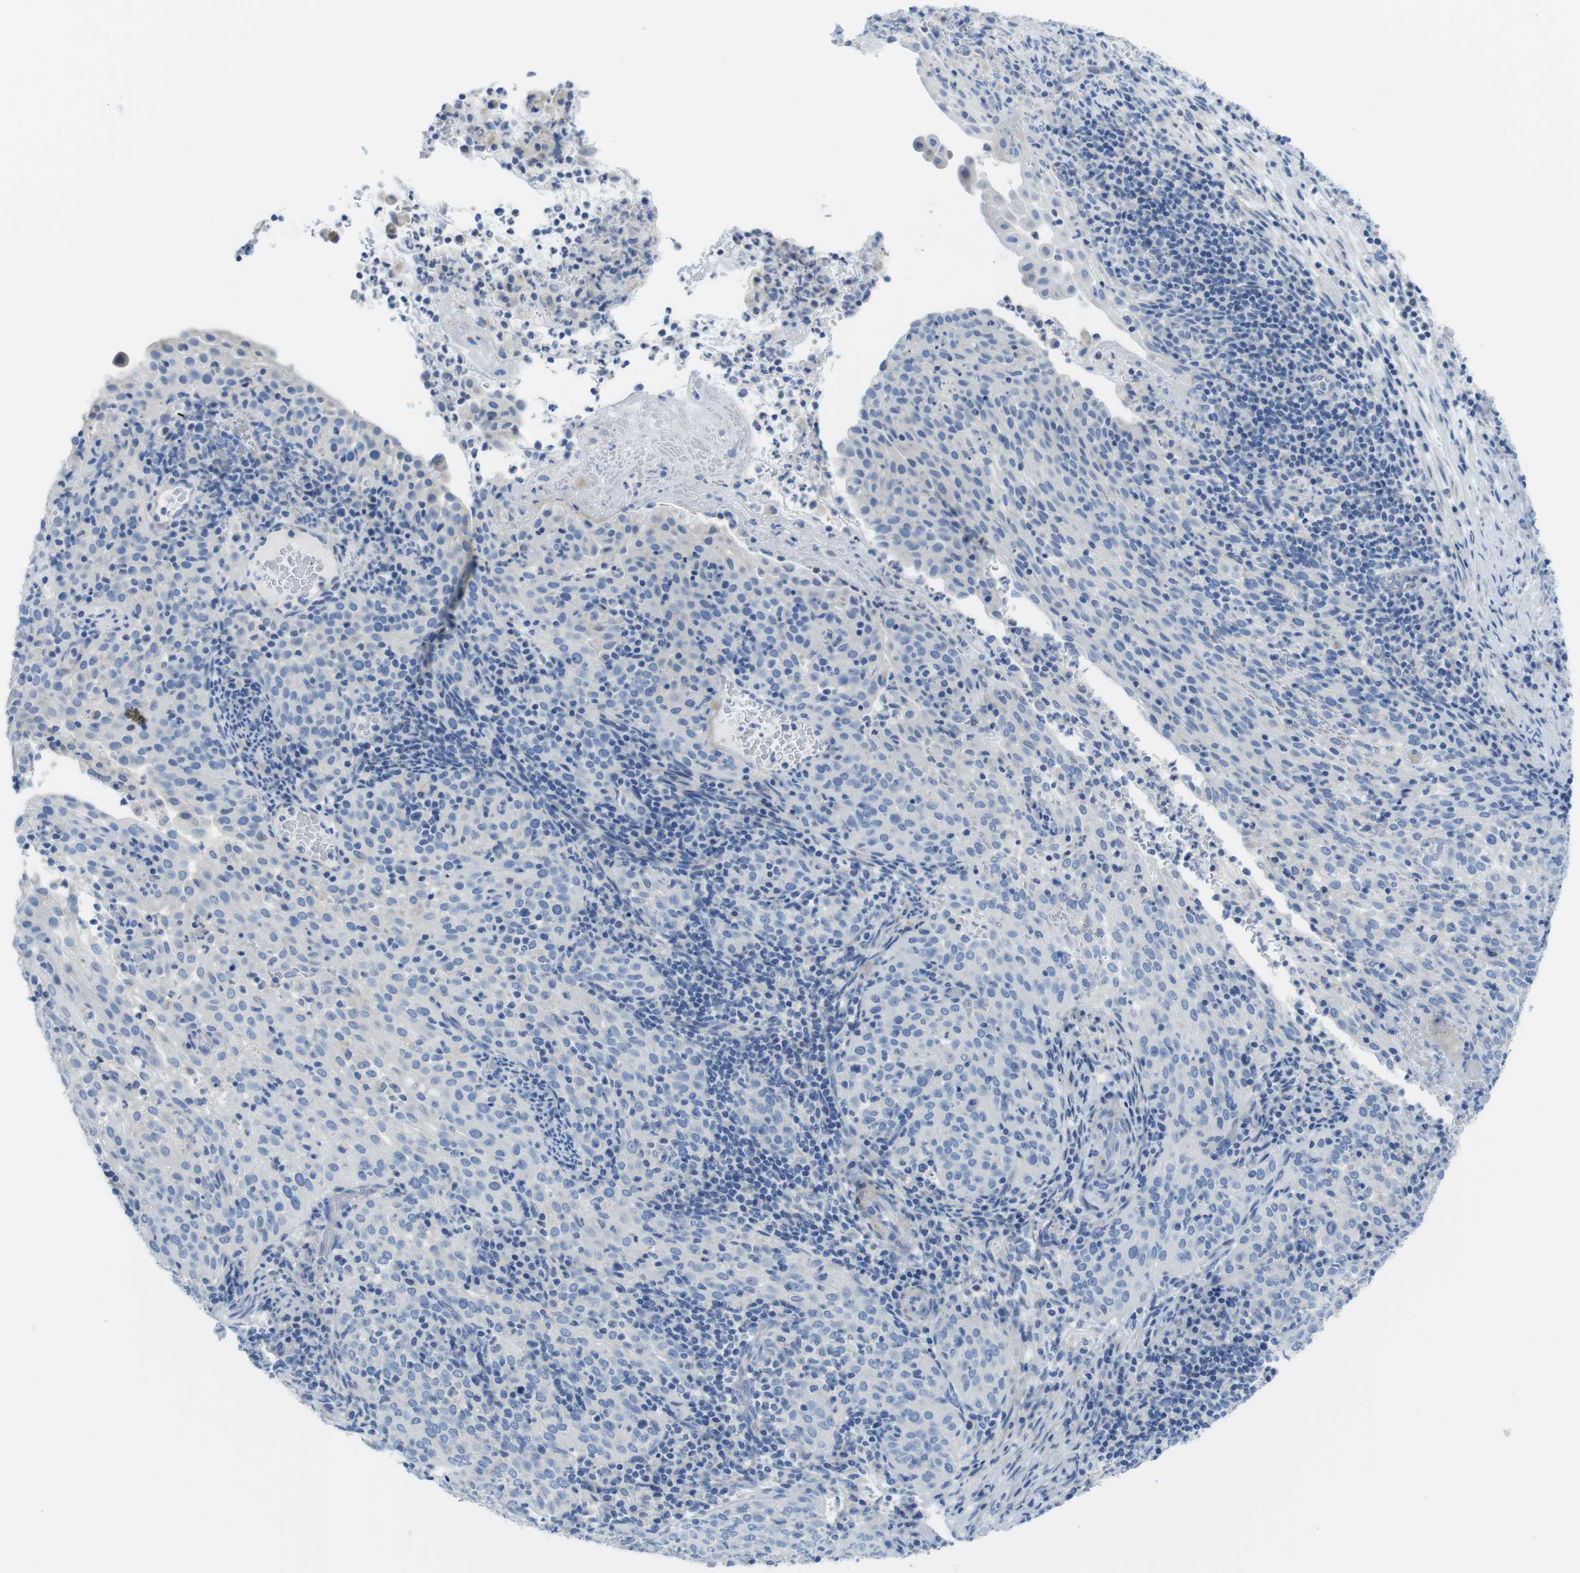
{"staining": {"intensity": "negative", "quantity": "none", "location": "none"}, "tissue": "cervical cancer", "cell_type": "Tumor cells", "image_type": "cancer", "snomed": [{"axis": "morphology", "description": "Squamous cell carcinoma, NOS"}, {"axis": "topography", "description": "Cervix"}], "caption": "IHC photomicrograph of neoplastic tissue: squamous cell carcinoma (cervical) stained with DAB (3,3'-diaminobenzidine) reveals no significant protein positivity in tumor cells.", "gene": "ASIC5", "patient": {"sex": "female", "age": 51}}